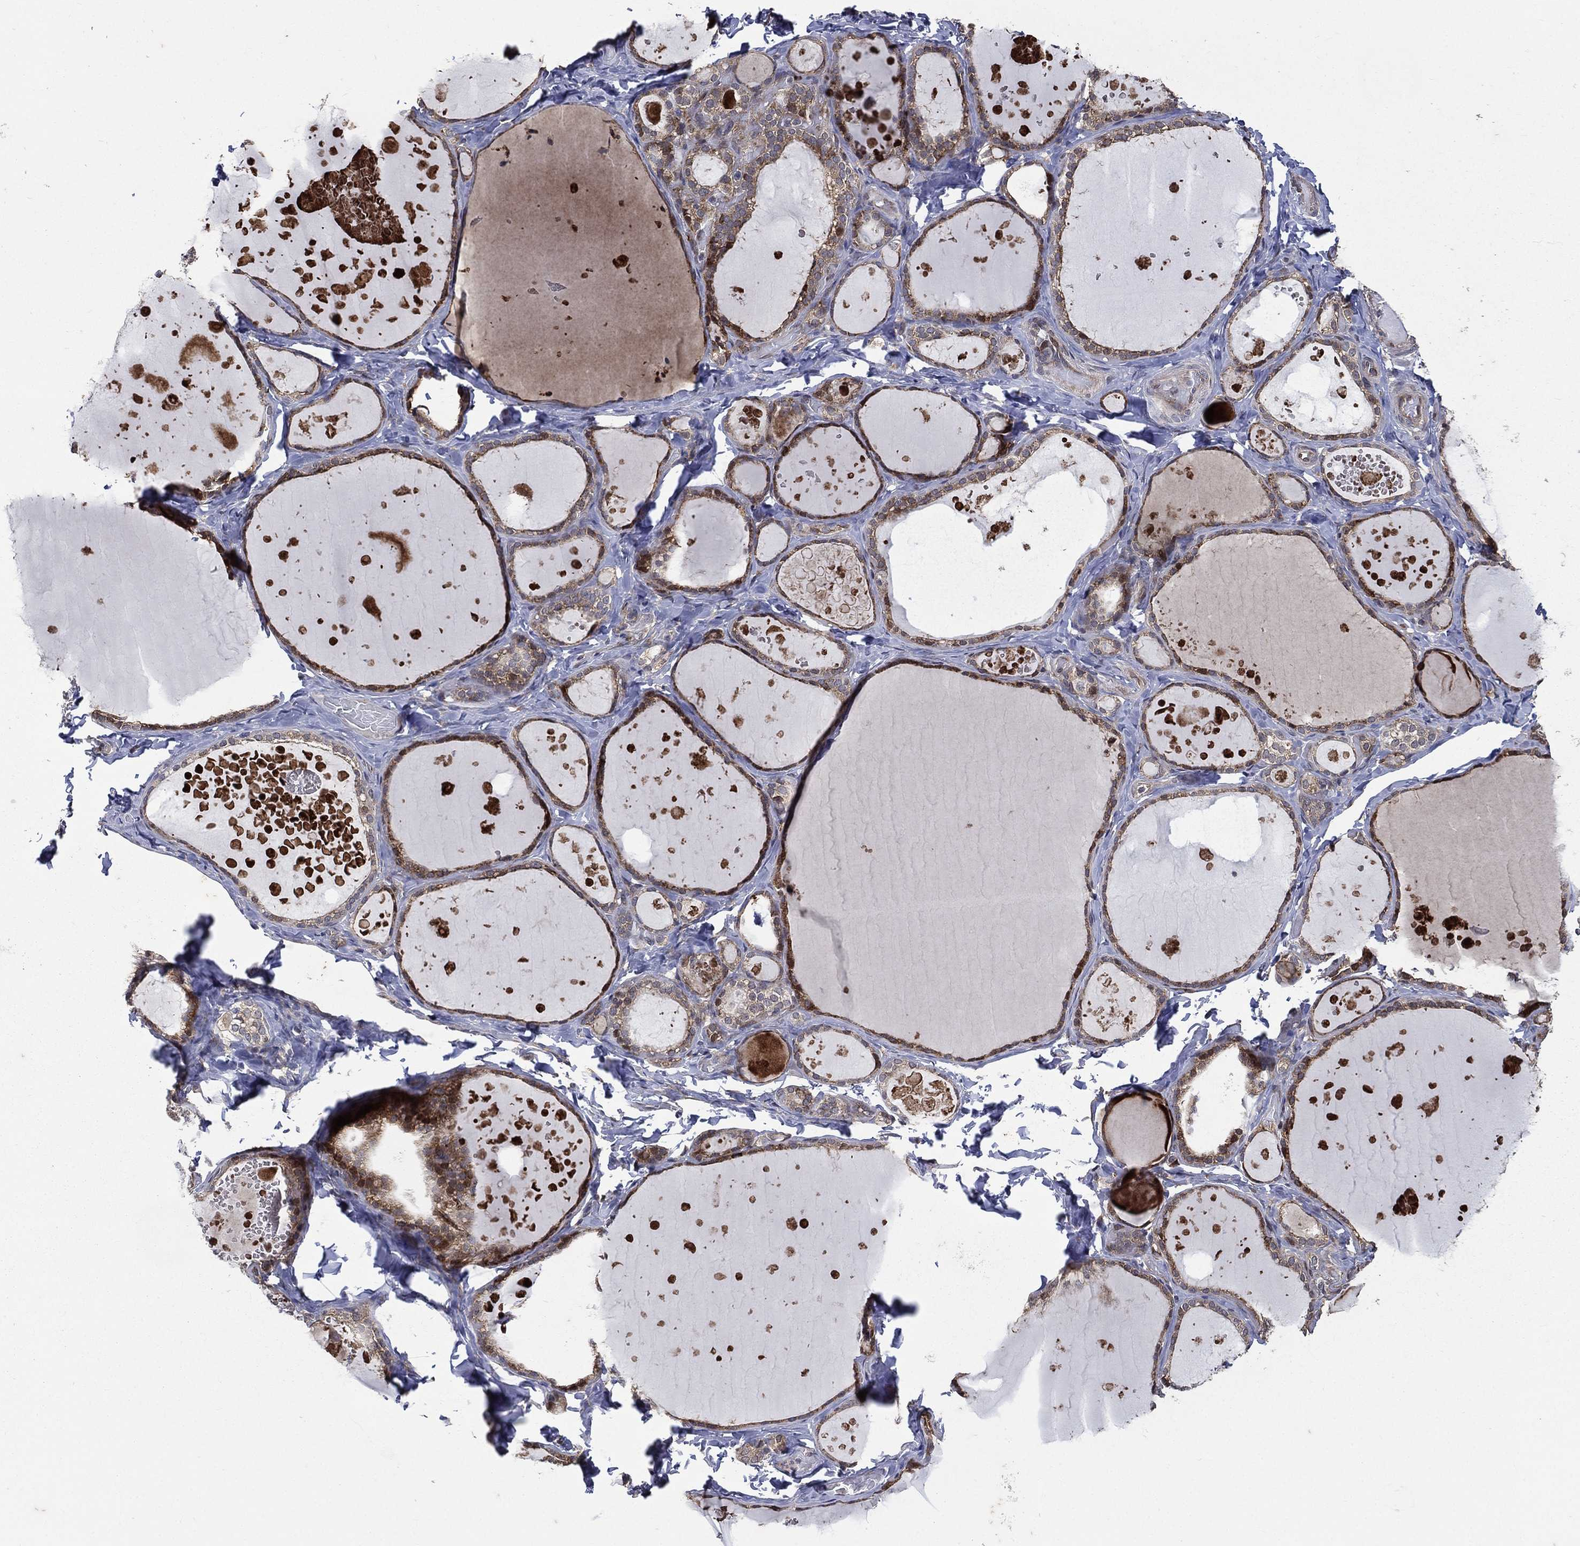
{"staining": {"intensity": "strong", "quantity": "25%-75%", "location": "cytoplasmic/membranous"}, "tissue": "thyroid gland", "cell_type": "Glandular cells", "image_type": "normal", "snomed": [{"axis": "morphology", "description": "Normal tissue, NOS"}, {"axis": "topography", "description": "Thyroid gland"}], "caption": "The immunohistochemical stain shows strong cytoplasmic/membranous expression in glandular cells of benign thyroid gland. Nuclei are stained in blue.", "gene": "RAB11FIP4", "patient": {"sex": "female", "age": 56}}